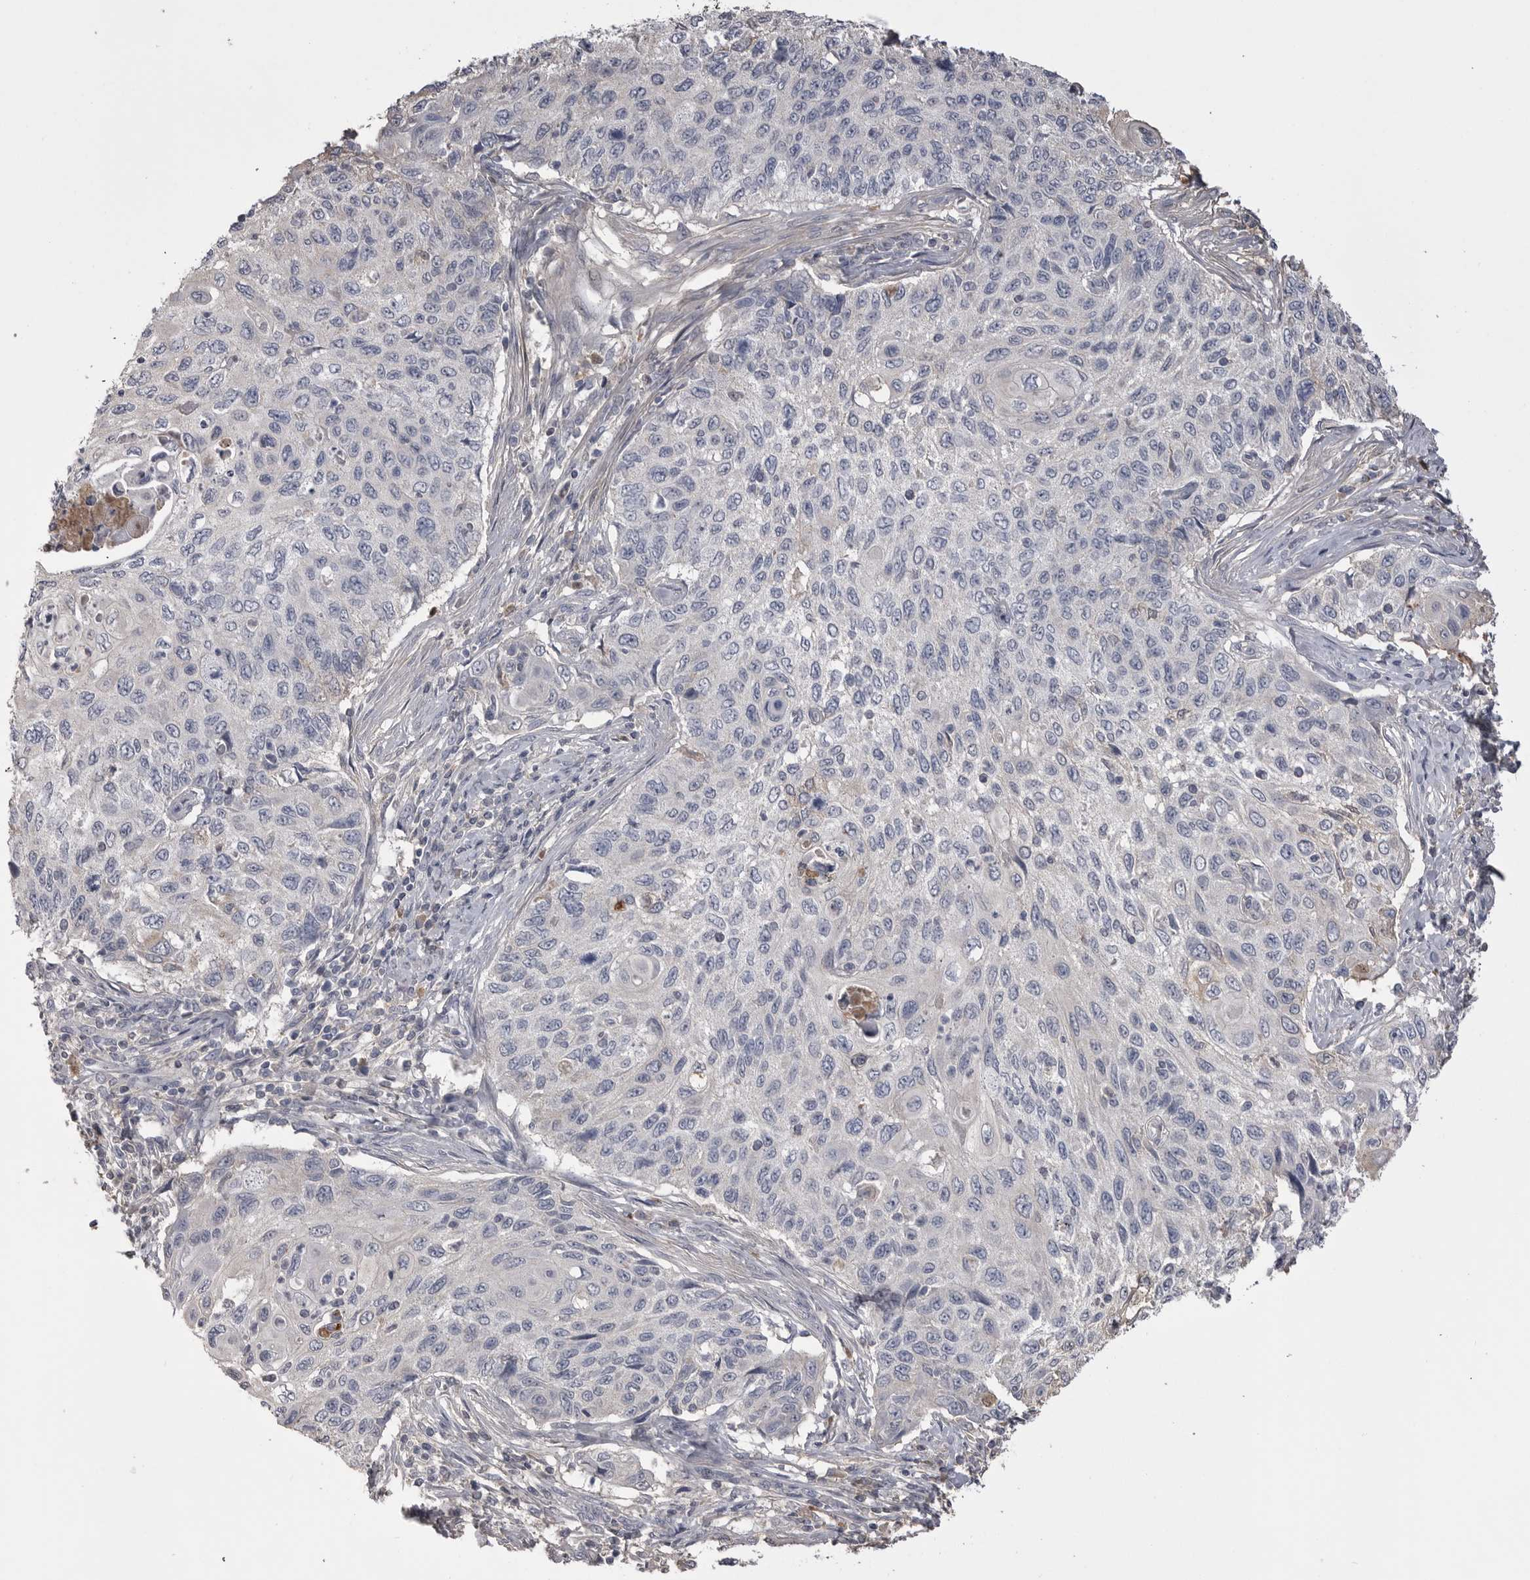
{"staining": {"intensity": "negative", "quantity": "none", "location": "none"}, "tissue": "cervical cancer", "cell_type": "Tumor cells", "image_type": "cancer", "snomed": [{"axis": "morphology", "description": "Squamous cell carcinoma, NOS"}, {"axis": "topography", "description": "Cervix"}], "caption": "This is a image of IHC staining of squamous cell carcinoma (cervical), which shows no staining in tumor cells.", "gene": "AHSG", "patient": {"sex": "female", "age": 70}}